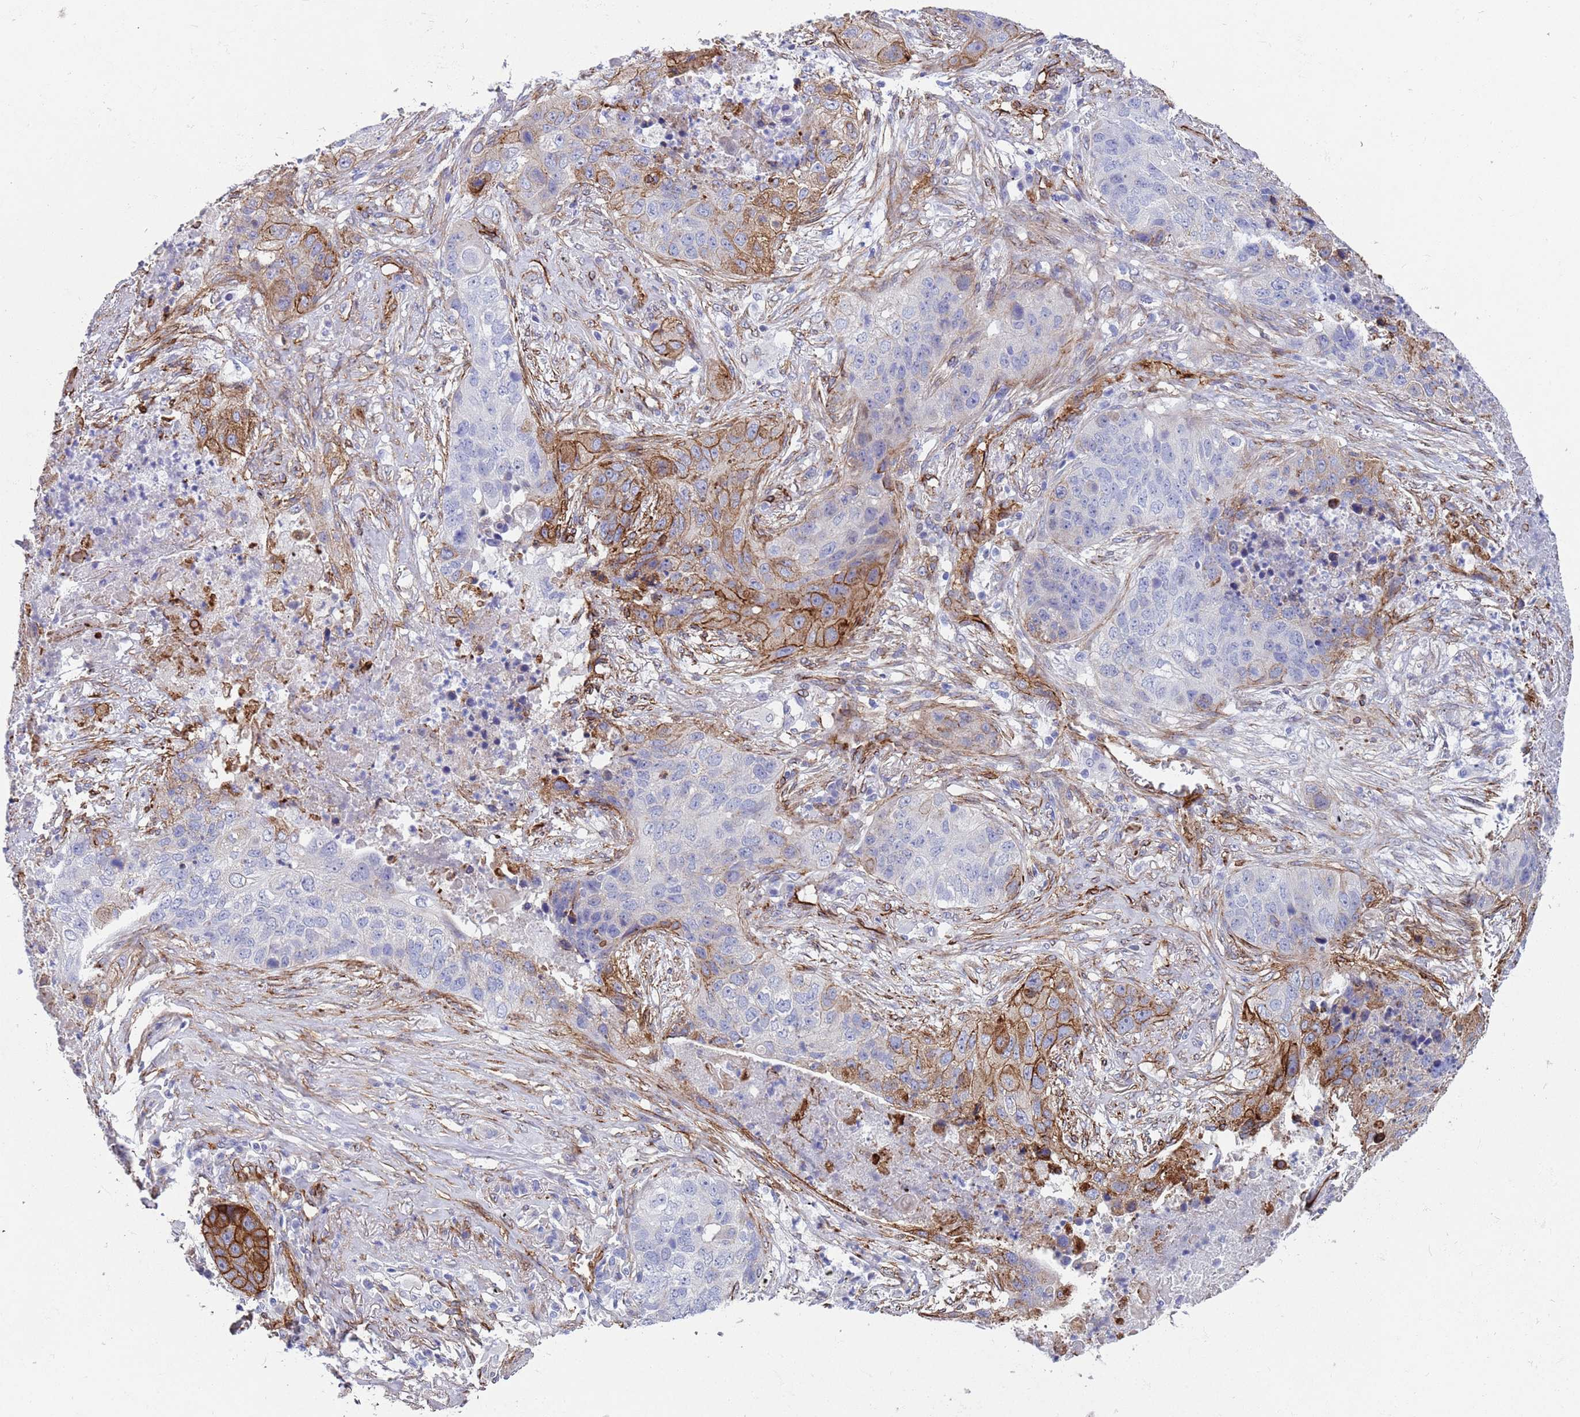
{"staining": {"intensity": "moderate", "quantity": "25%-75%", "location": "cytoplasmic/membranous"}, "tissue": "lung cancer", "cell_type": "Tumor cells", "image_type": "cancer", "snomed": [{"axis": "morphology", "description": "Squamous cell carcinoma, NOS"}, {"axis": "topography", "description": "Lung"}], "caption": "Approximately 25%-75% of tumor cells in human squamous cell carcinoma (lung) display moderate cytoplasmic/membranous protein positivity as visualized by brown immunohistochemical staining.", "gene": "CAV2", "patient": {"sex": "female", "age": 63}}